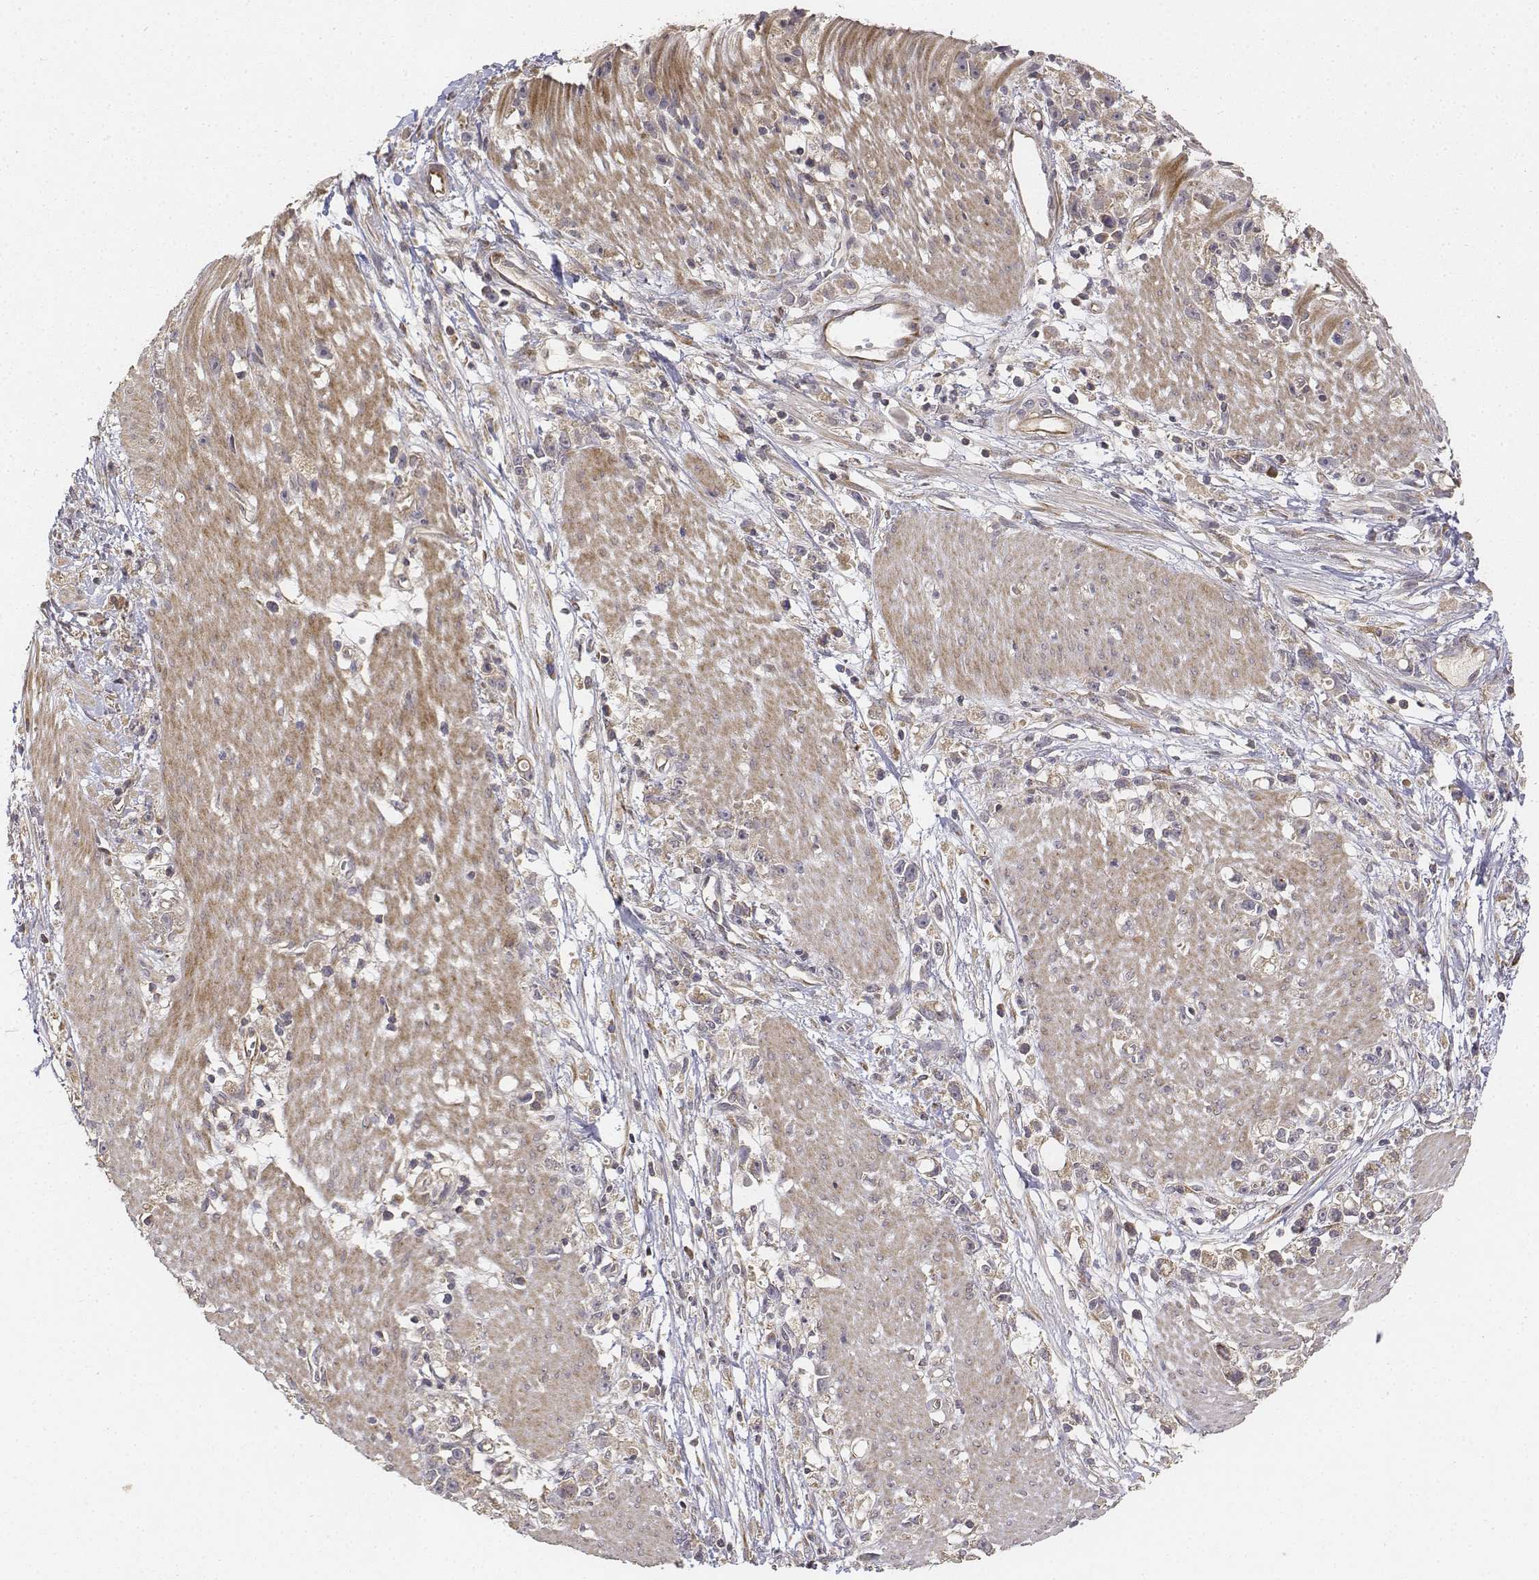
{"staining": {"intensity": "weak", "quantity": "25%-75%", "location": "cytoplasmic/membranous"}, "tissue": "stomach cancer", "cell_type": "Tumor cells", "image_type": "cancer", "snomed": [{"axis": "morphology", "description": "Adenocarcinoma, NOS"}, {"axis": "topography", "description": "Stomach"}], "caption": "Protein staining by immunohistochemistry (IHC) exhibits weak cytoplasmic/membranous expression in about 25%-75% of tumor cells in stomach cancer (adenocarcinoma).", "gene": "FBXO21", "patient": {"sex": "female", "age": 59}}